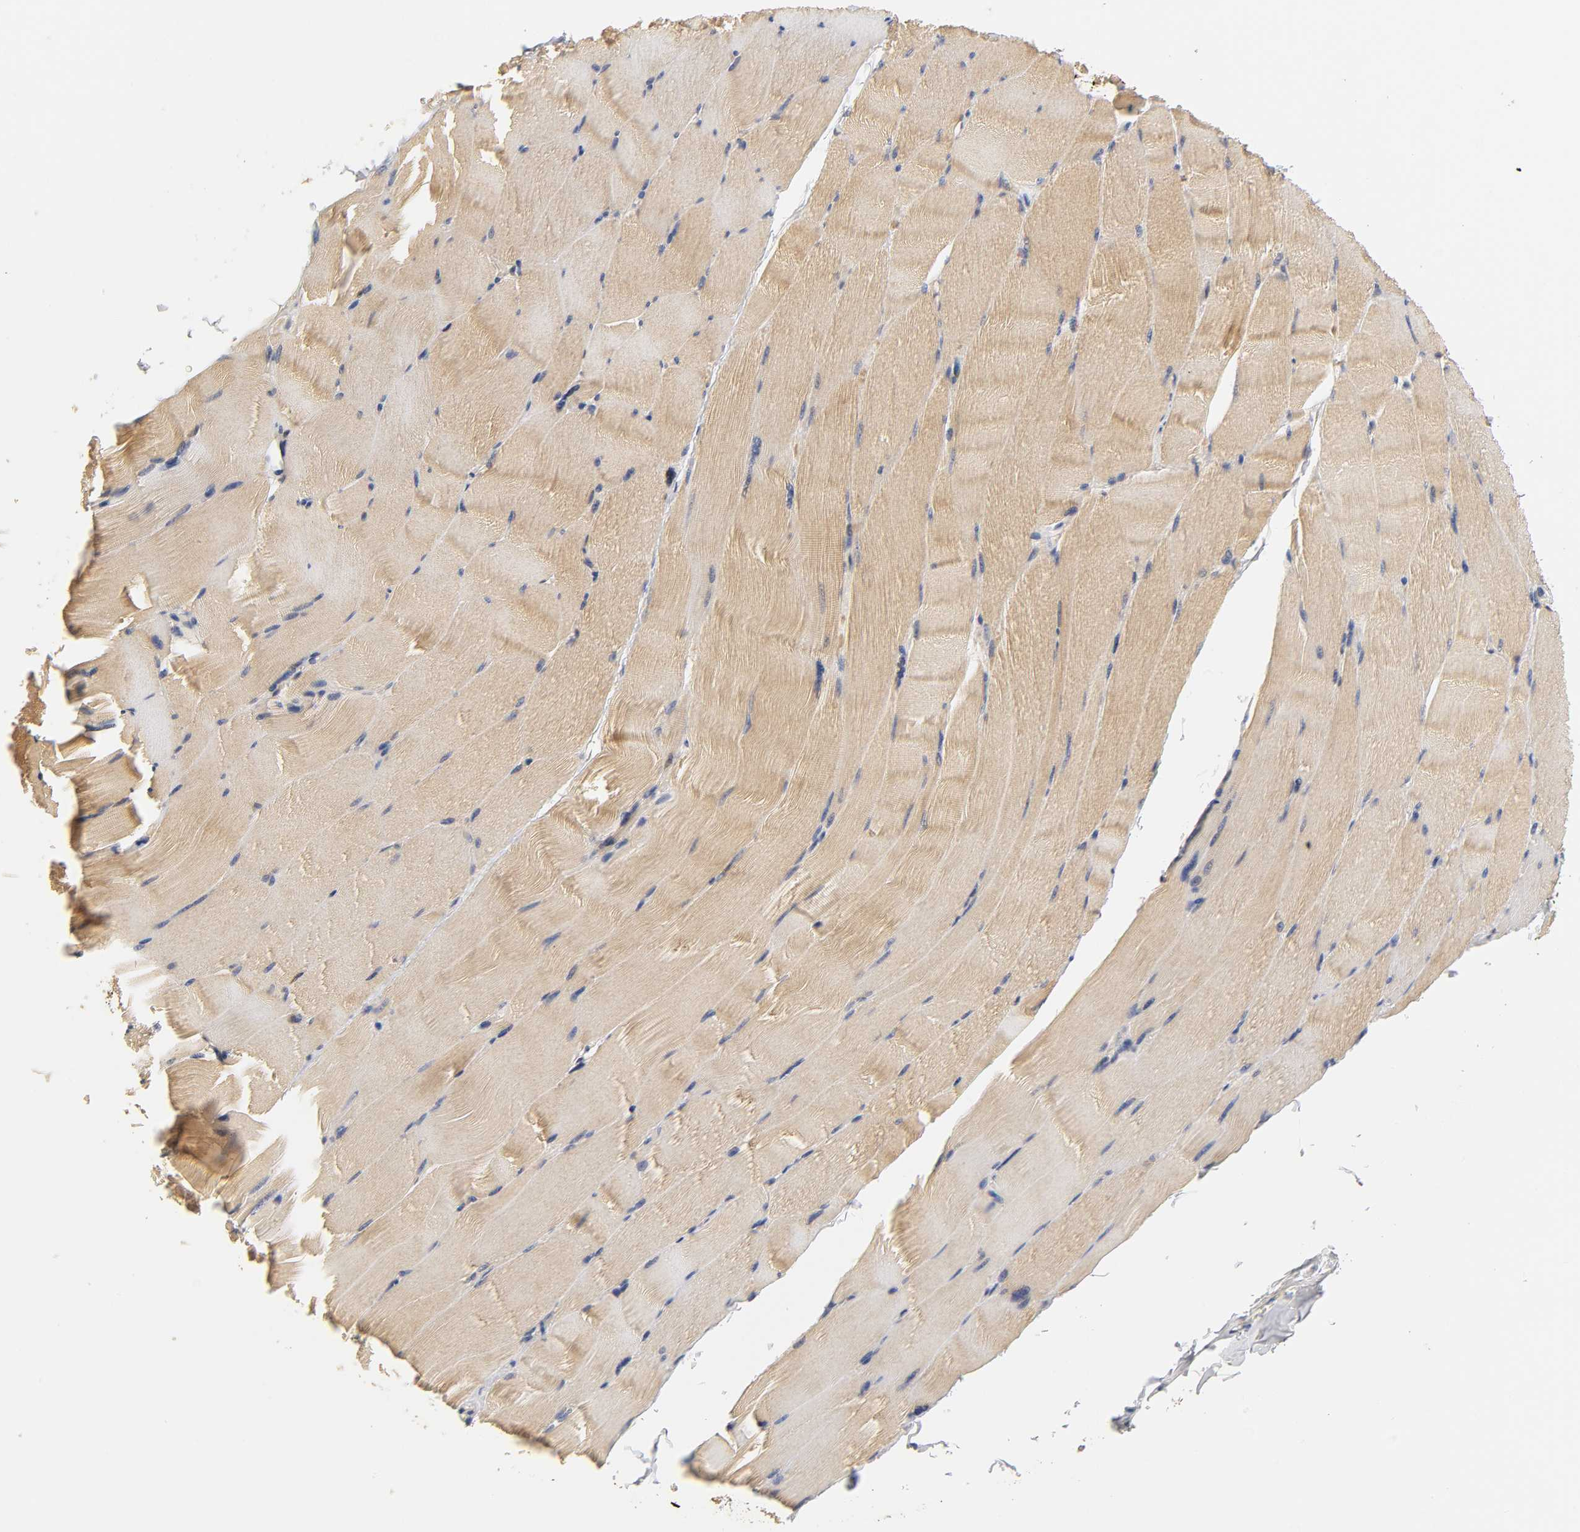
{"staining": {"intensity": "moderate", "quantity": ">75%", "location": "cytoplasmic/membranous"}, "tissue": "skeletal muscle", "cell_type": "Myocytes", "image_type": "normal", "snomed": [{"axis": "morphology", "description": "Normal tissue, NOS"}, {"axis": "topography", "description": "Skeletal muscle"}], "caption": "Protein analysis of unremarkable skeletal muscle demonstrates moderate cytoplasmic/membranous positivity in approximately >75% of myocytes. (DAB (3,3'-diaminobenzidine) = brown stain, brightfield microscopy at high magnification).", "gene": "GSTZ1", "patient": {"sex": "male", "age": 62}}